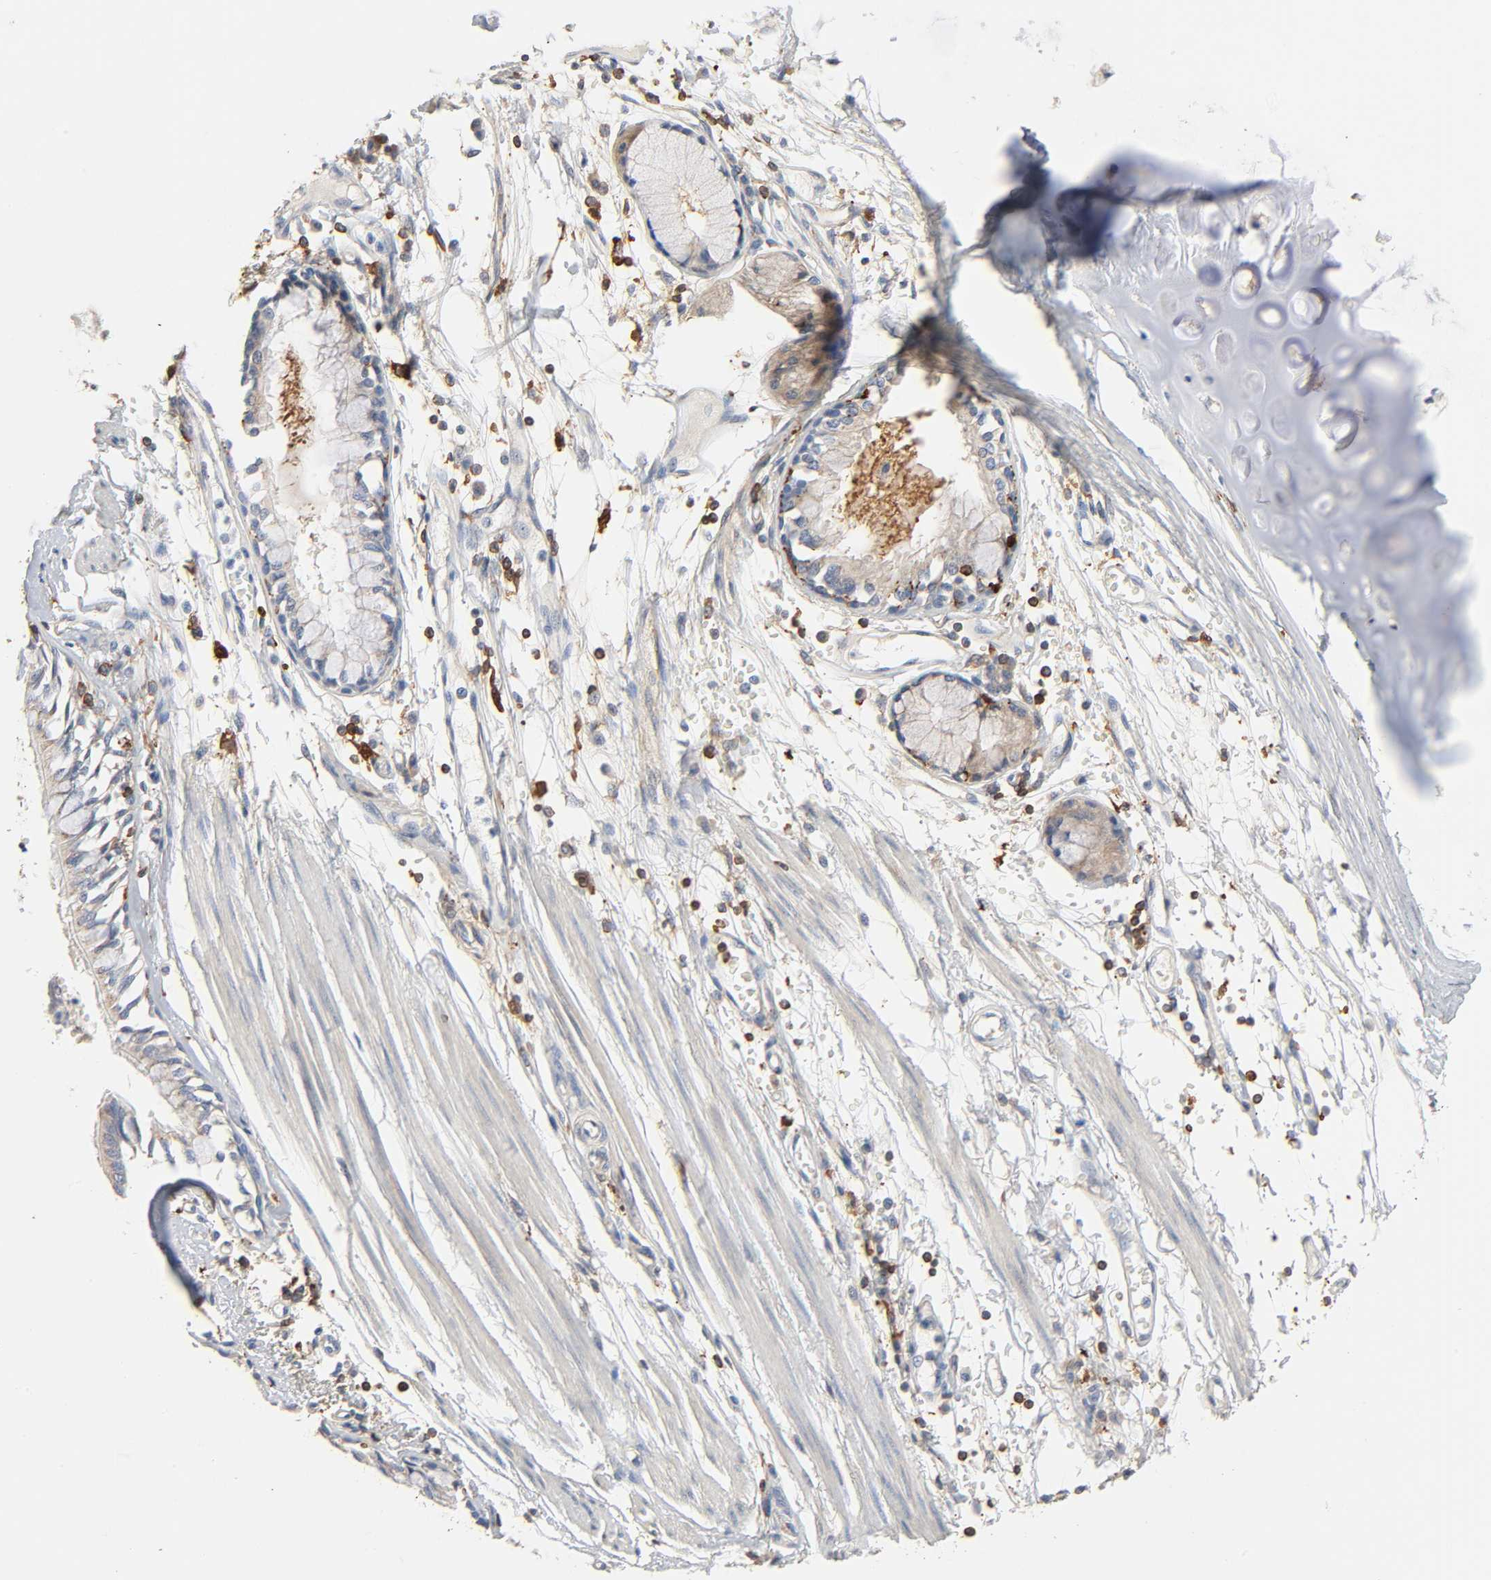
{"staining": {"intensity": "moderate", "quantity": ">75%", "location": "cytoplasmic/membranous"}, "tissue": "bronchus", "cell_type": "Respiratory epithelial cells", "image_type": "normal", "snomed": [{"axis": "morphology", "description": "Normal tissue, NOS"}, {"axis": "topography", "description": "Bronchus"}, {"axis": "topography", "description": "Lung"}], "caption": "Human bronchus stained for a protein (brown) demonstrates moderate cytoplasmic/membranous positive expression in about >75% of respiratory epithelial cells.", "gene": "BIN1", "patient": {"sex": "female", "age": 56}}